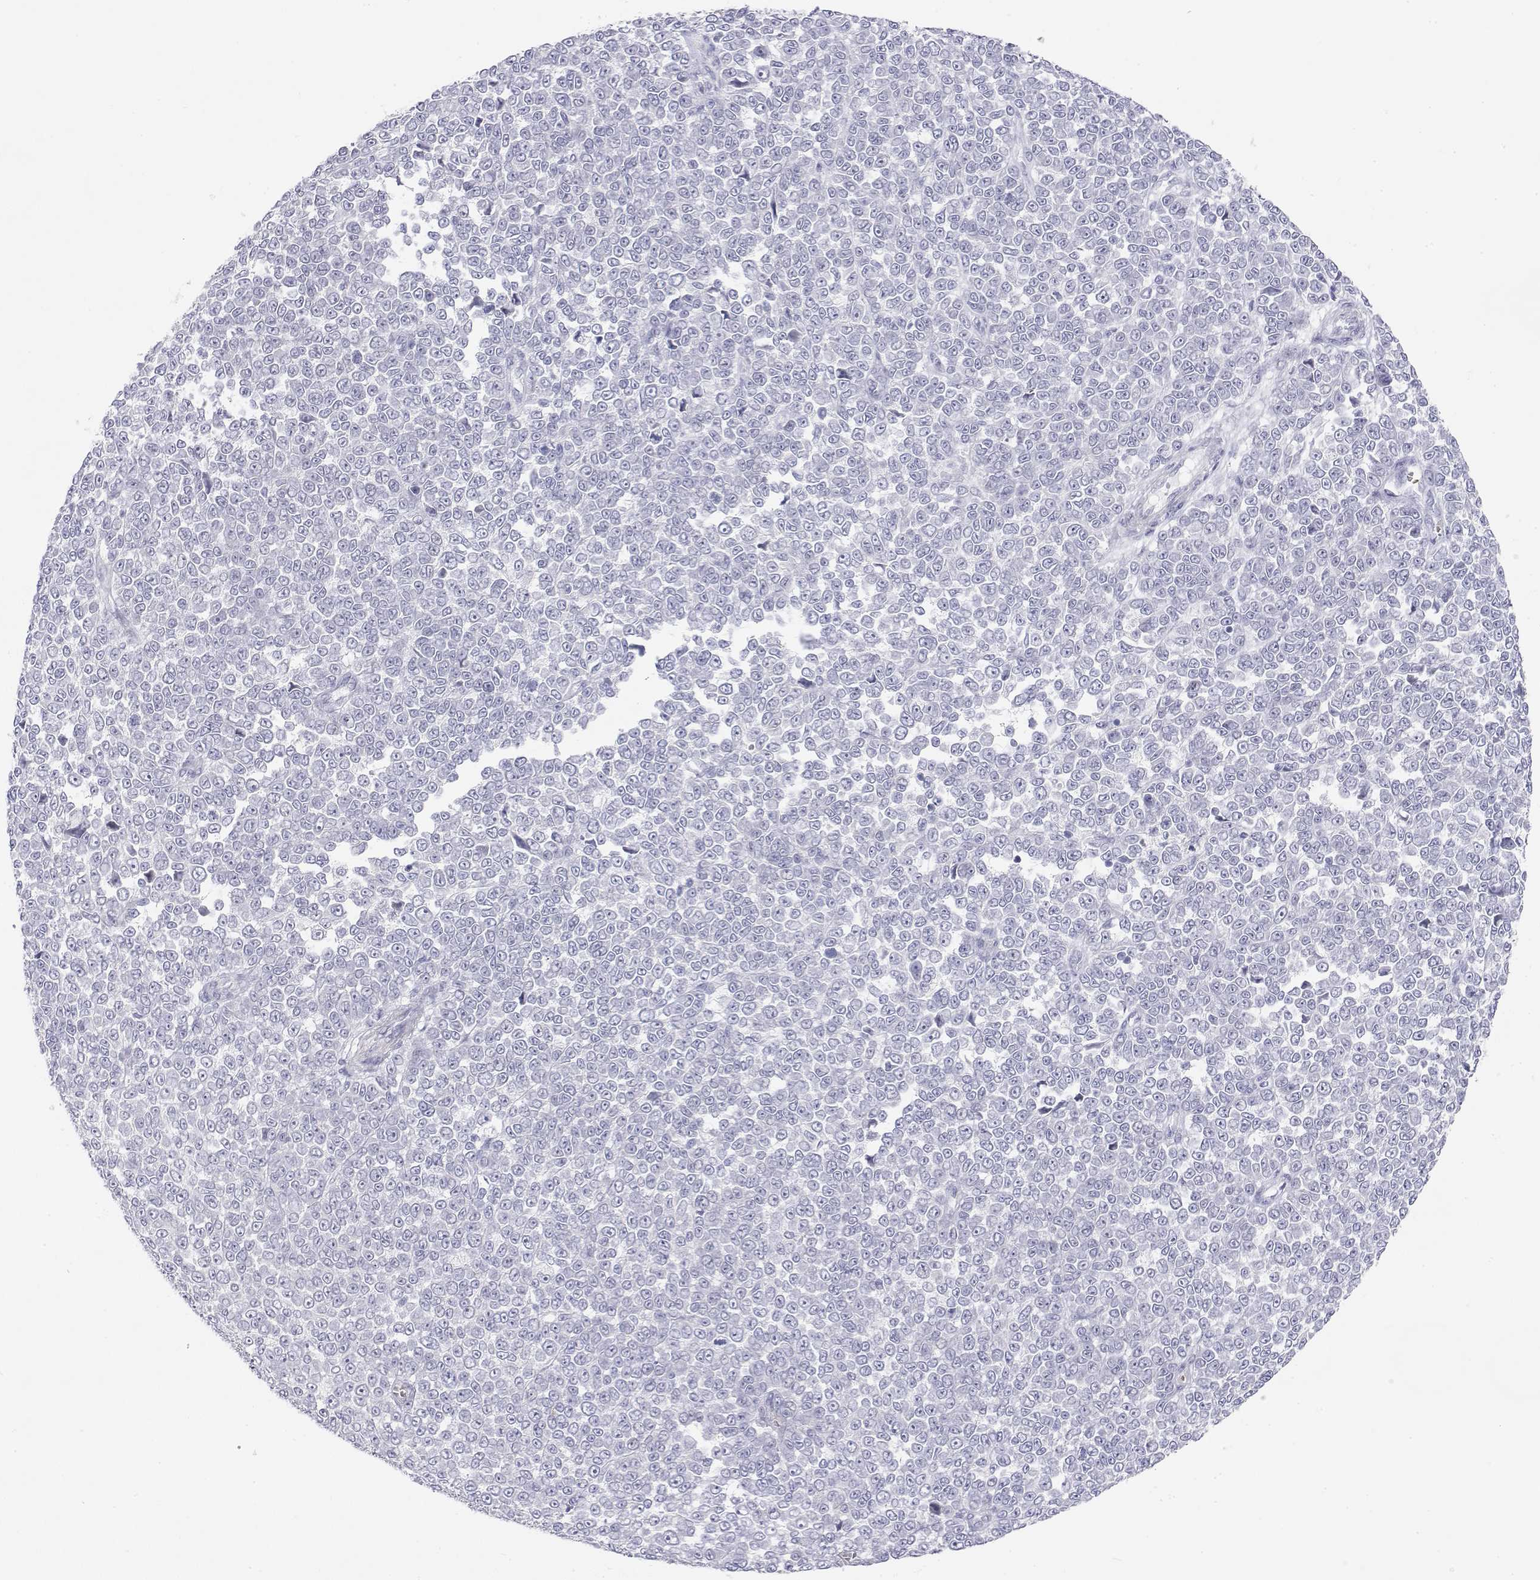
{"staining": {"intensity": "negative", "quantity": "none", "location": "none"}, "tissue": "melanoma", "cell_type": "Tumor cells", "image_type": "cancer", "snomed": [{"axis": "morphology", "description": "Malignant melanoma, NOS"}, {"axis": "topography", "description": "Skin"}], "caption": "An immunohistochemistry (IHC) image of melanoma is shown. There is no staining in tumor cells of melanoma. The staining was performed using DAB (3,3'-diaminobenzidine) to visualize the protein expression in brown, while the nuclei were stained in blue with hematoxylin (Magnification: 20x).", "gene": "MISP", "patient": {"sex": "female", "age": 95}}